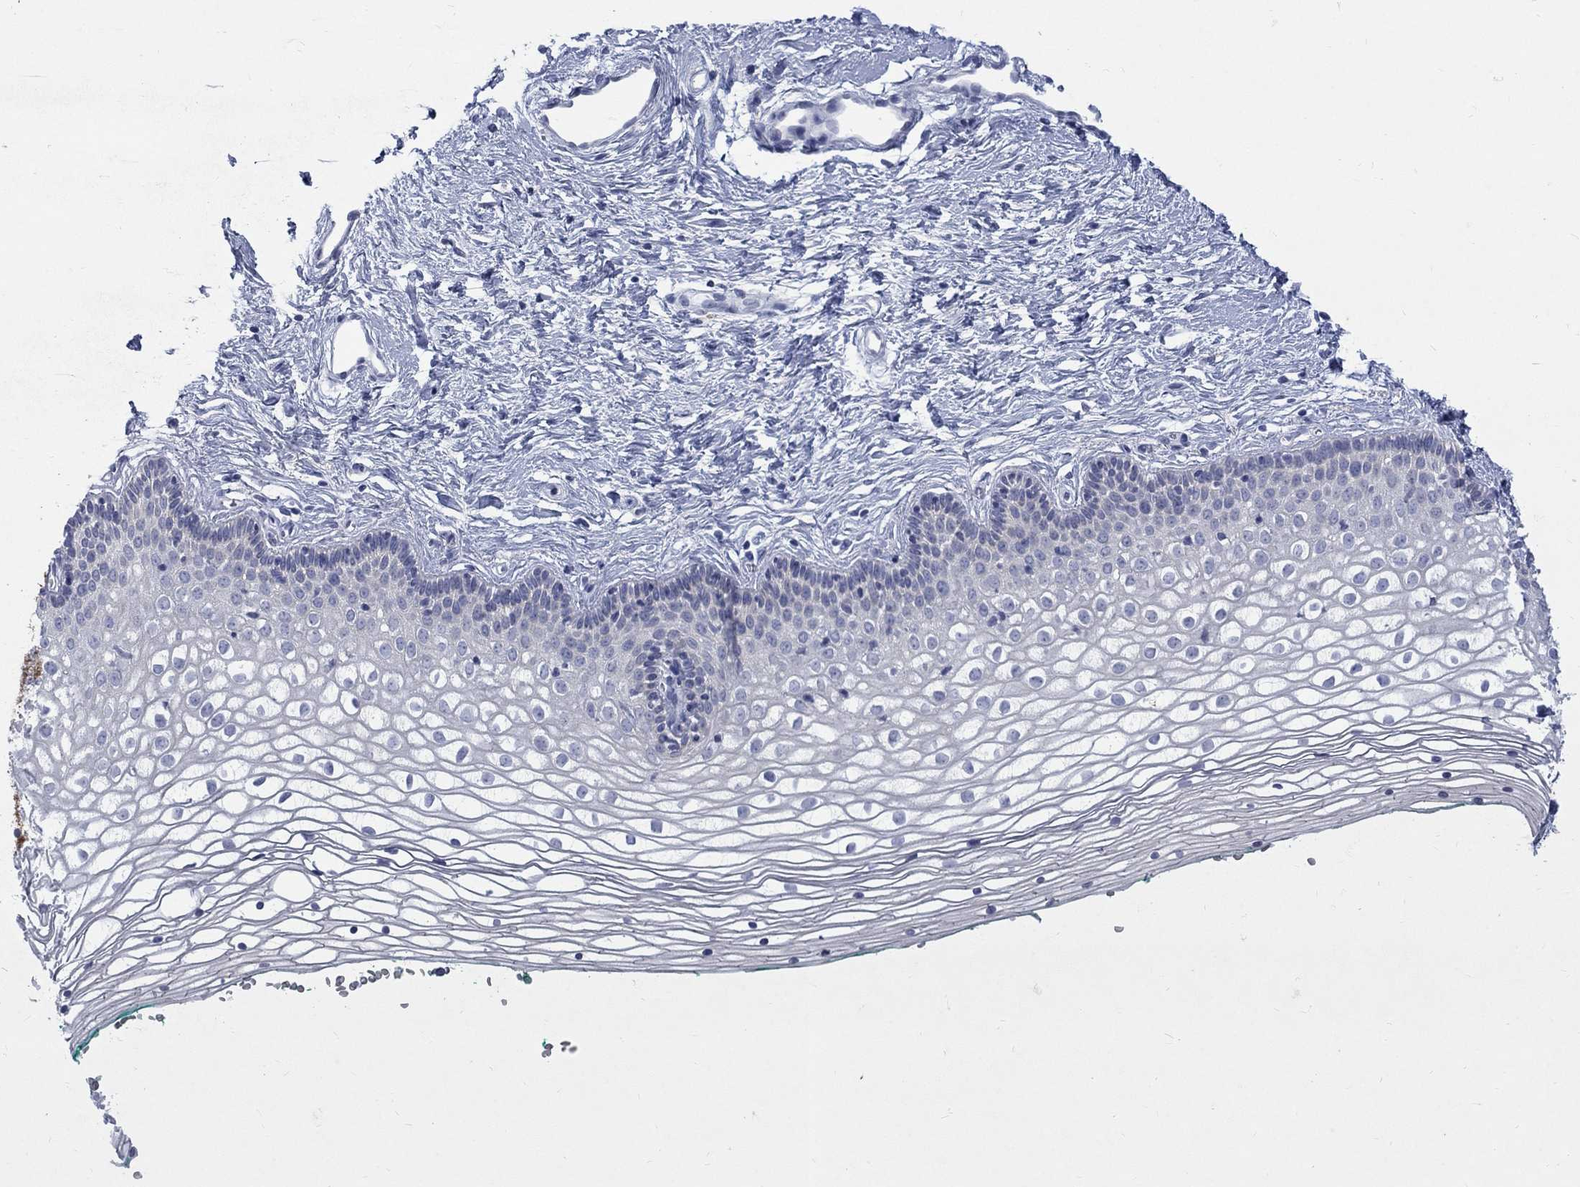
{"staining": {"intensity": "negative", "quantity": "none", "location": "none"}, "tissue": "vagina", "cell_type": "Squamous epithelial cells", "image_type": "normal", "snomed": [{"axis": "morphology", "description": "Normal tissue, NOS"}, {"axis": "topography", "description": "Vagina"}], "caption": "This is an IHC photomicrograph of benign human vagina. There is no positivity in squamous epithelial cells.", "gene": "RFTN2", "patient": {"sex": "female", "age": 36}}